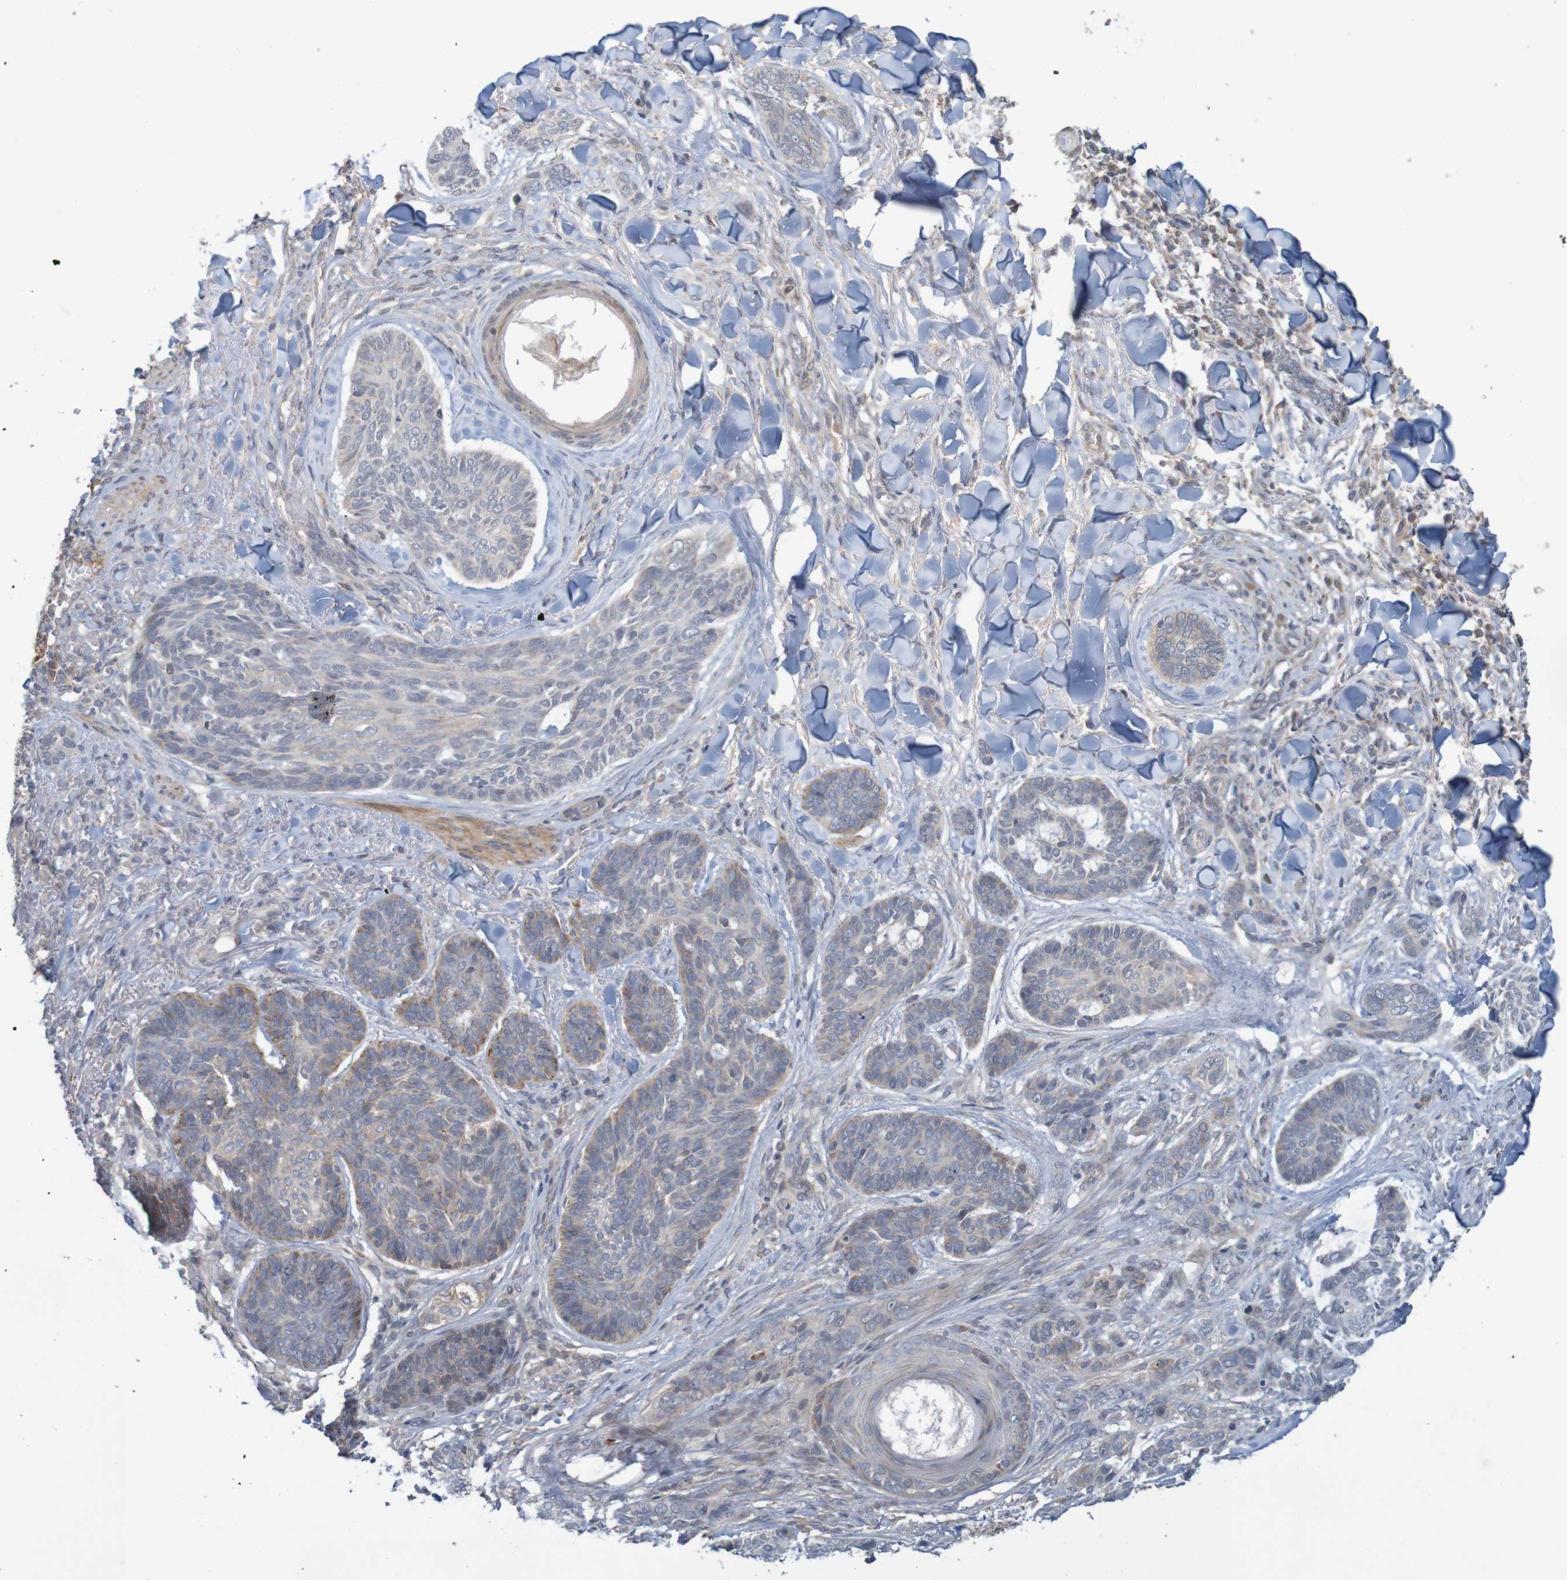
{"staining": {"intensity": "weak", "quantity": "<25%", "location": "cytoplasmic/membranous"}, "tissue": "skin cancer", "cell_type": "Tumor cells", "image_type": "cancer", "snomed": [{"axis": "morphology", "description": "Basal cell carcinoma"}, {"axis": "topography", "description": "Skin"}], "caption": "Tumor cells show no significant expression in basal cell carcinoma (skin).", "gene": "ANKK1", "patient": {"sex": "male", "age": 43}}